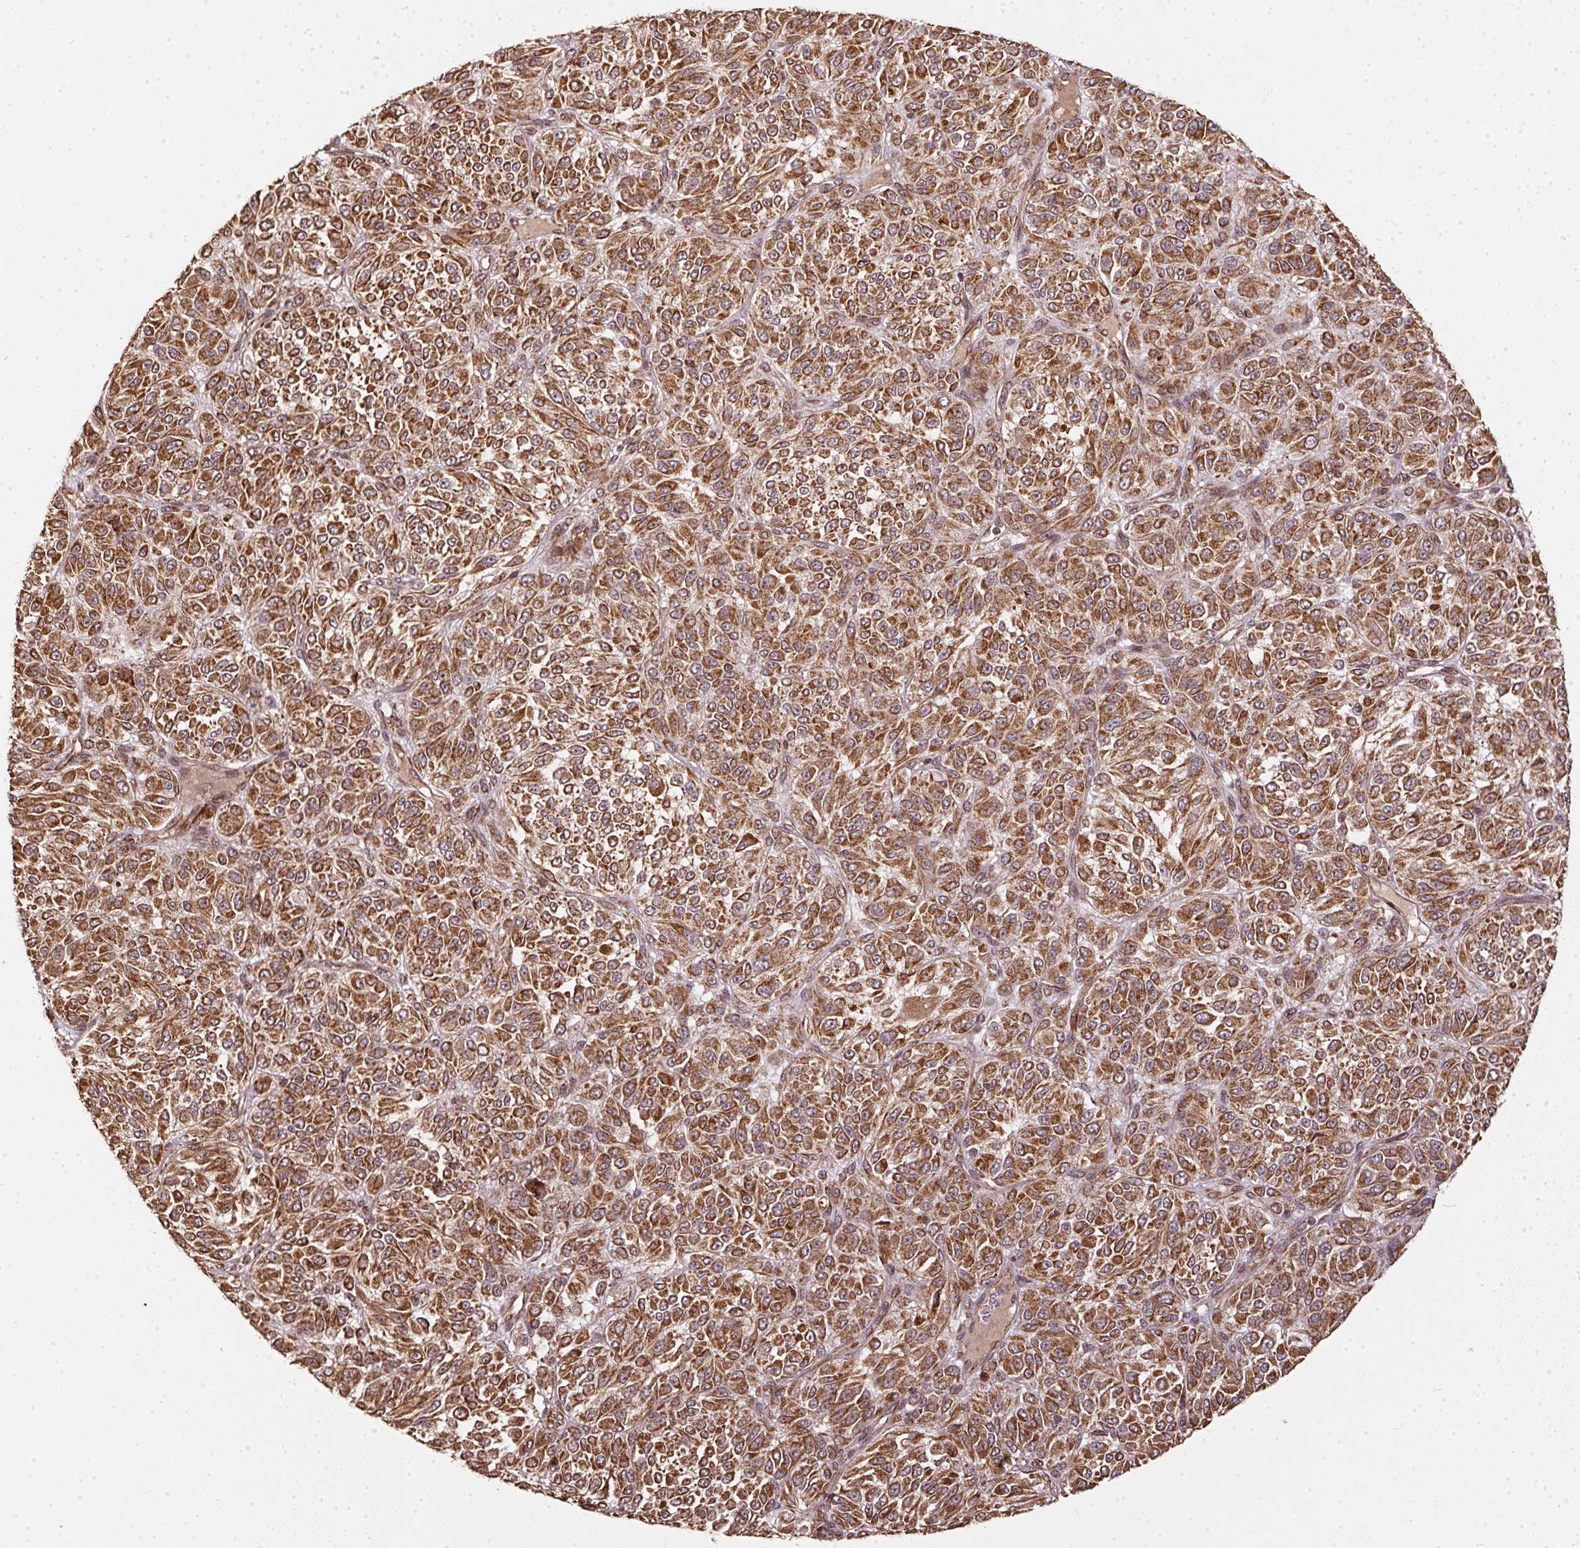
{"staining": {"intensity": "moderate", "quantity": ">75%", "location": "cytoplasmic/membranous"}, "tissue": "melanoma", "cell_type": "Tumor cells", "image_type": "cancer", "snomed": [{"axis": "morphology", "description": "Malignant melanoma, Metastatic site"}, {"axis": "topography", "description": "Brain"}], "caption": "Moderate cytoplasmic/membranous expression is present in about >75% of tumor cells in melanoma.", "gene": "SPRED2", "patient": {"sex": "female", "age": 56}}